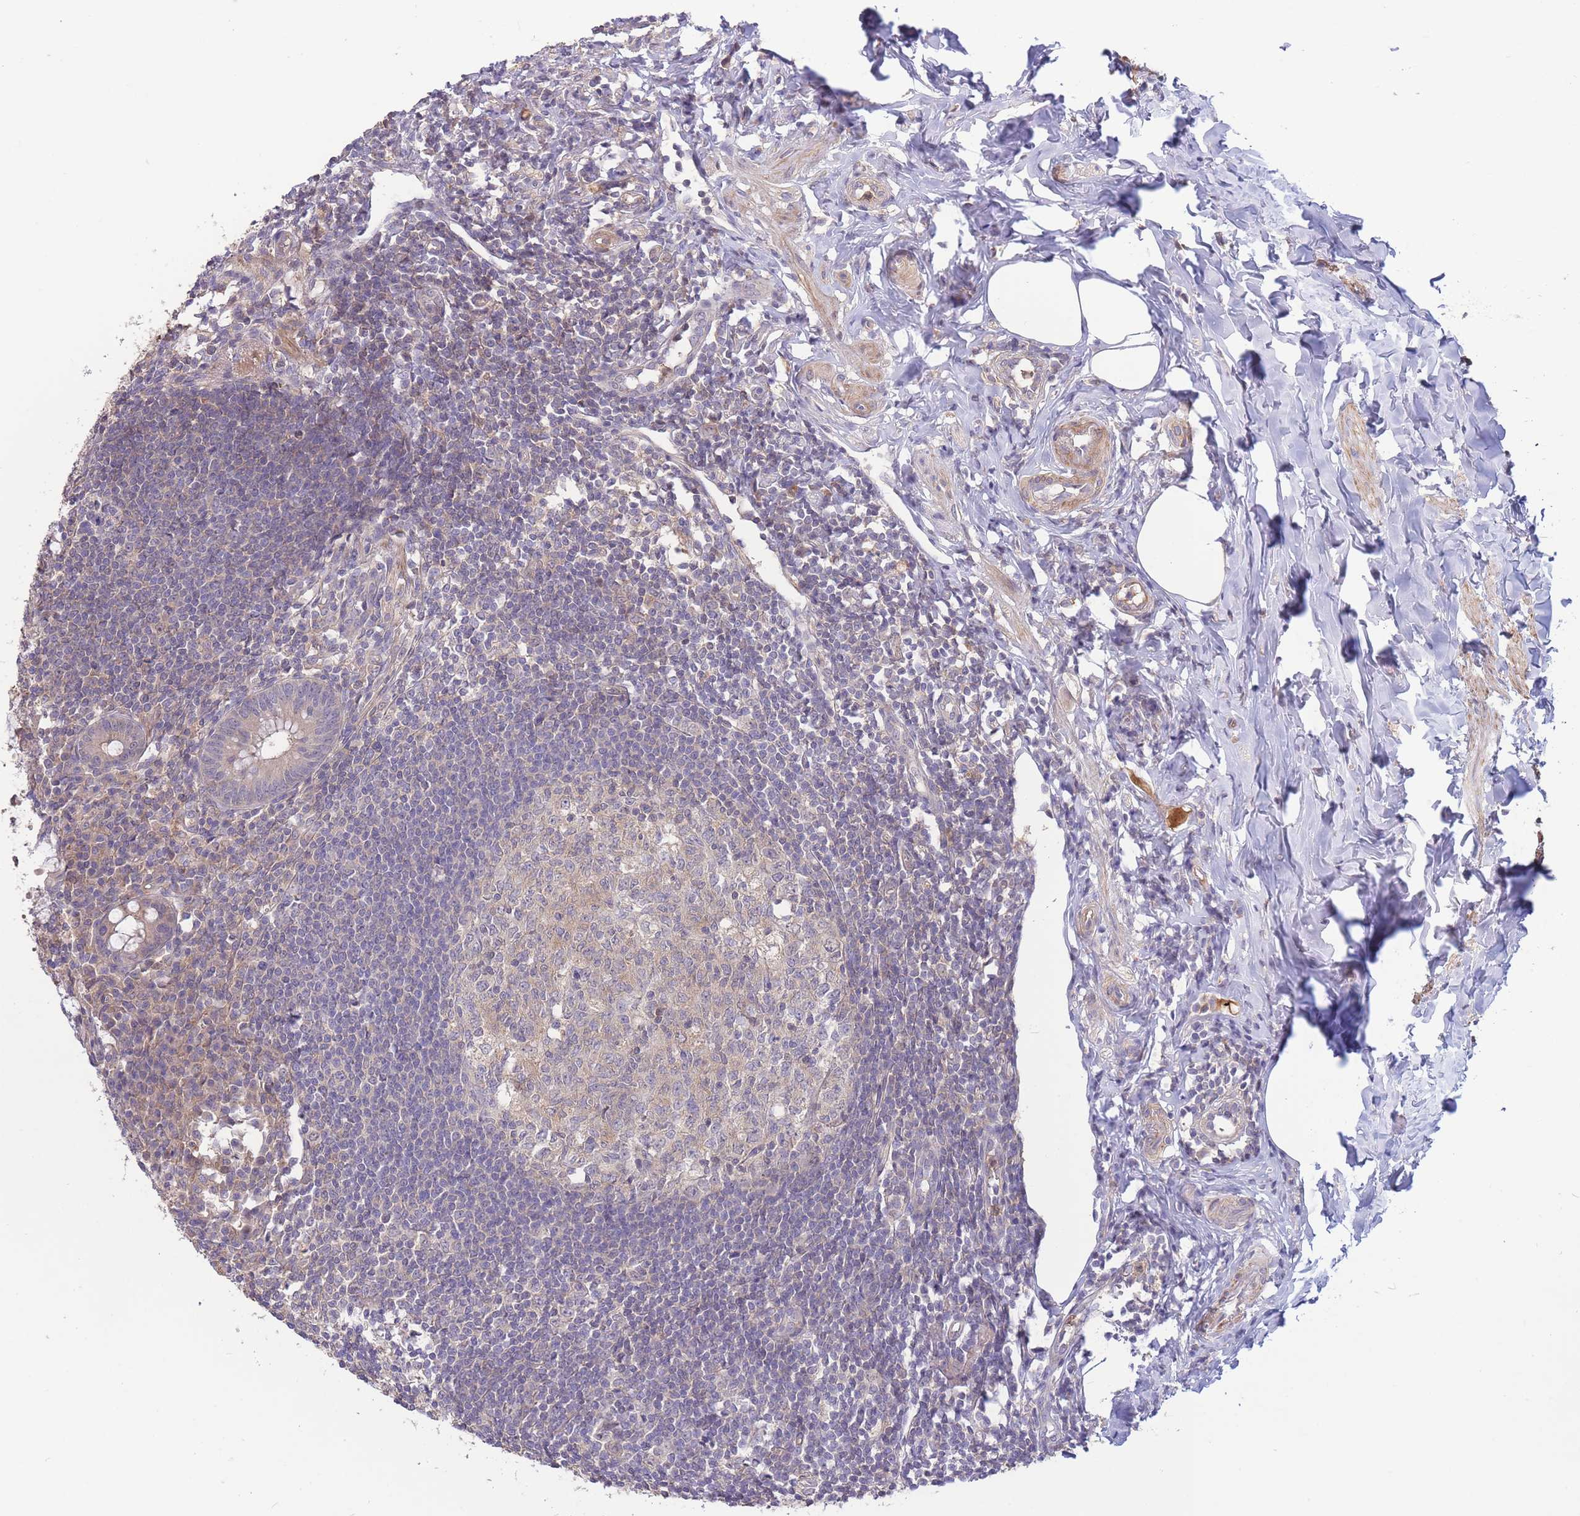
{"staining": {"intensity": "moderate", "quantity": "<25%", "location": "cytoplasmic/membranous"}, "tissue": "appendix", "cell_type": "Glandular cells", "image_type": "normal", "snomed": [{"axis": "morphology", "description": "Normal tissue, NOS"}, {"axis": "topography", "description": "Appendix"}], "caption": "IHC micrograph of normal appendix stained for a protein (brown), which demonstrates low levels of moderate cytoplasmic/membranous staining in about <25% of glandular cells.", "gene": "ZNF304", "patient": {"sex": "female", "age": 33}}